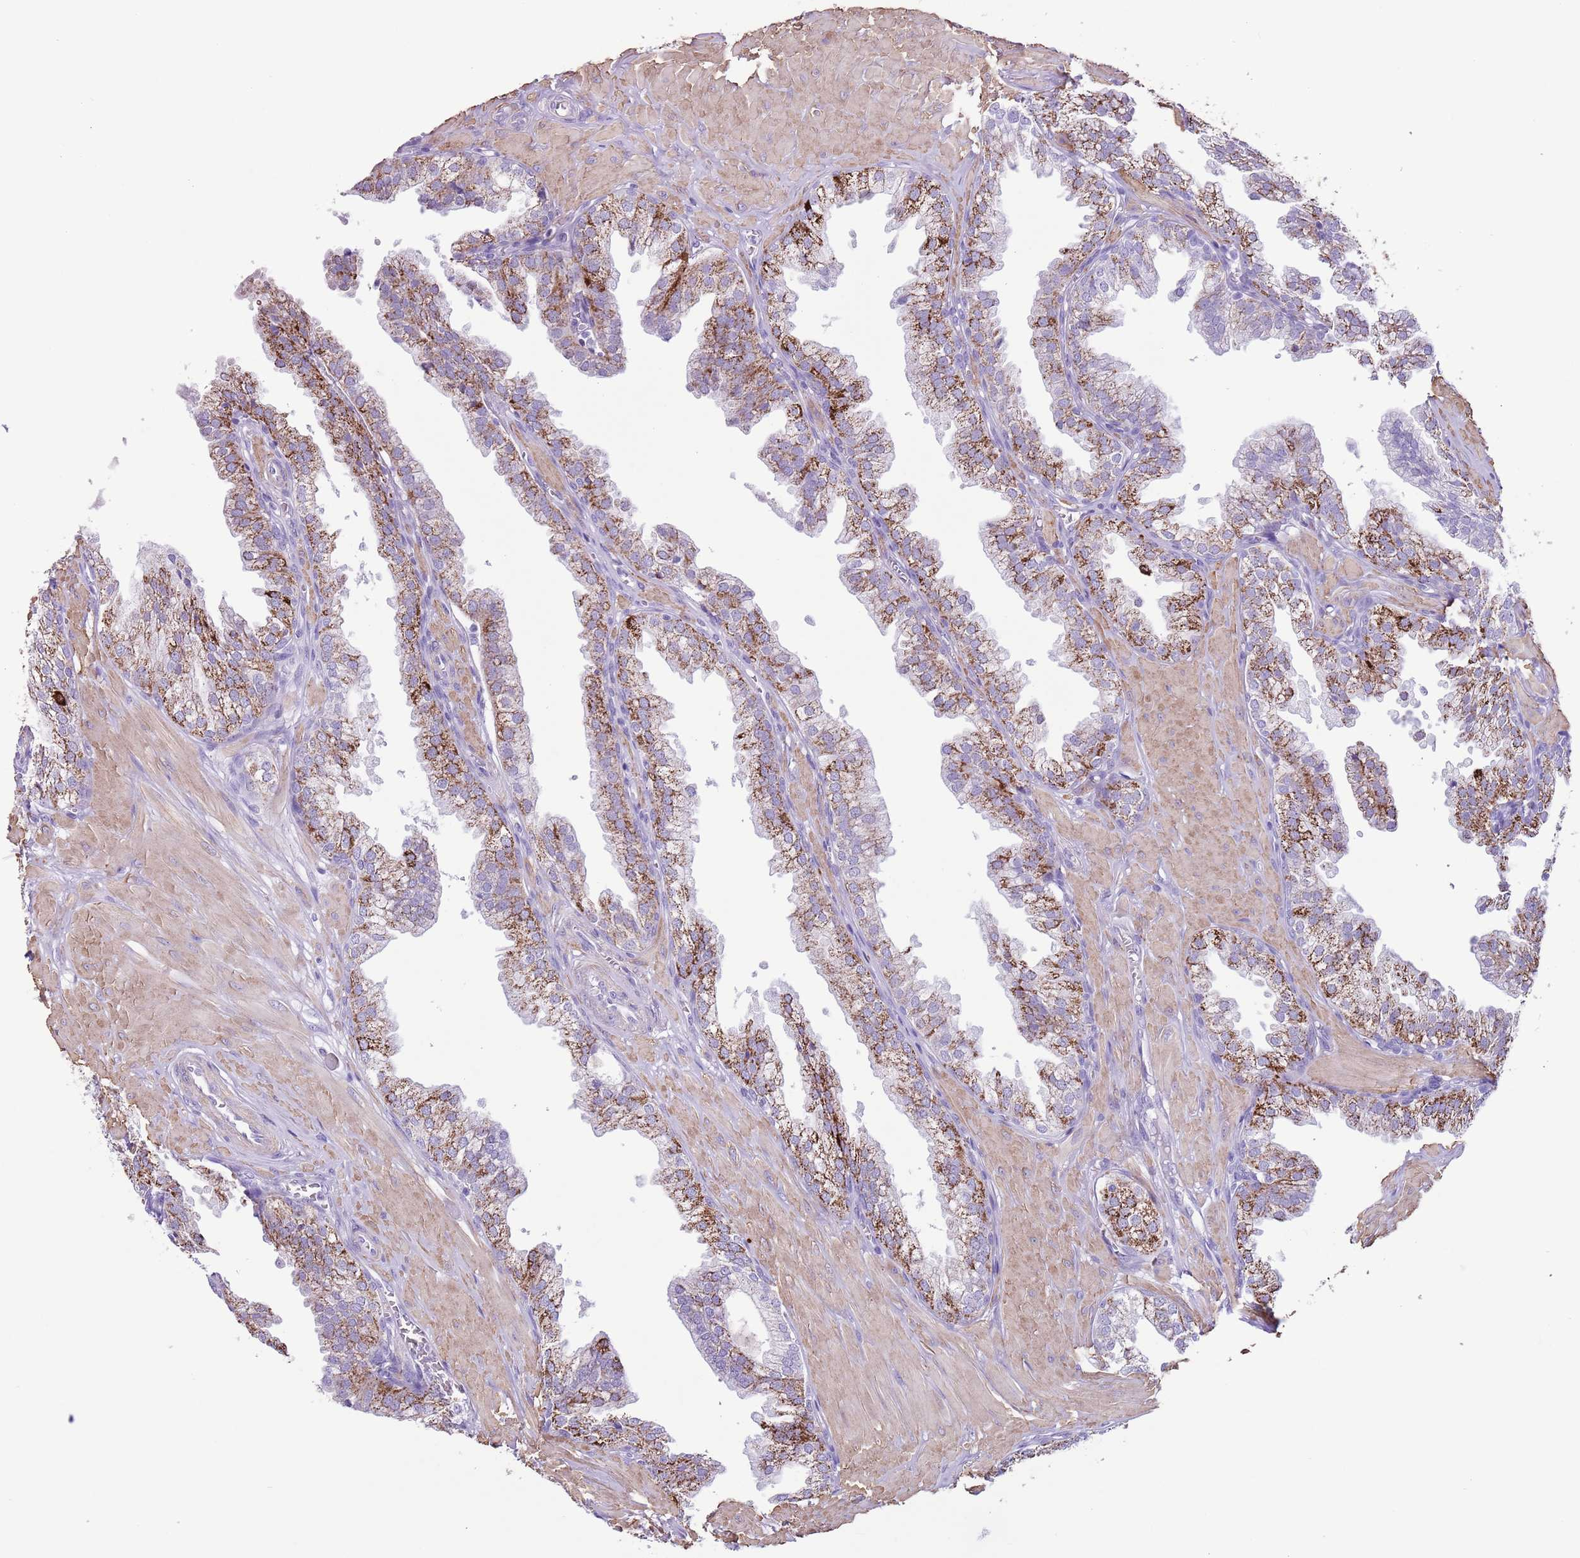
{"staining": {"intensity": "moderate", "quantity": "25%-75%", "location": "cytoplasmic/membranous"}, "tissue": "prostate", "cell_type": "Glandular cells", "image_type": "normal", "snomed": [{"axis": "morphology", "description": "Normal tissue, NOS"}, {"axis": "topography", "description": "Prostate"}, {"axis": "topography", "description": "Peripheral nerve tissue"}], "caption": "The histopathology image exhibits staining of unremarkable prostate, revealing moderate cytoplasmic/membranous protein expression (brown color) within glandular cells. The staining was performed using DAB (3,3'-diaminobenzidine), with brown indicating positive protein expression. Nuclei are stained blue with hematoxylin.", "gene": "SLC7A14", "patient": {"sex": "male", "age": 55}}